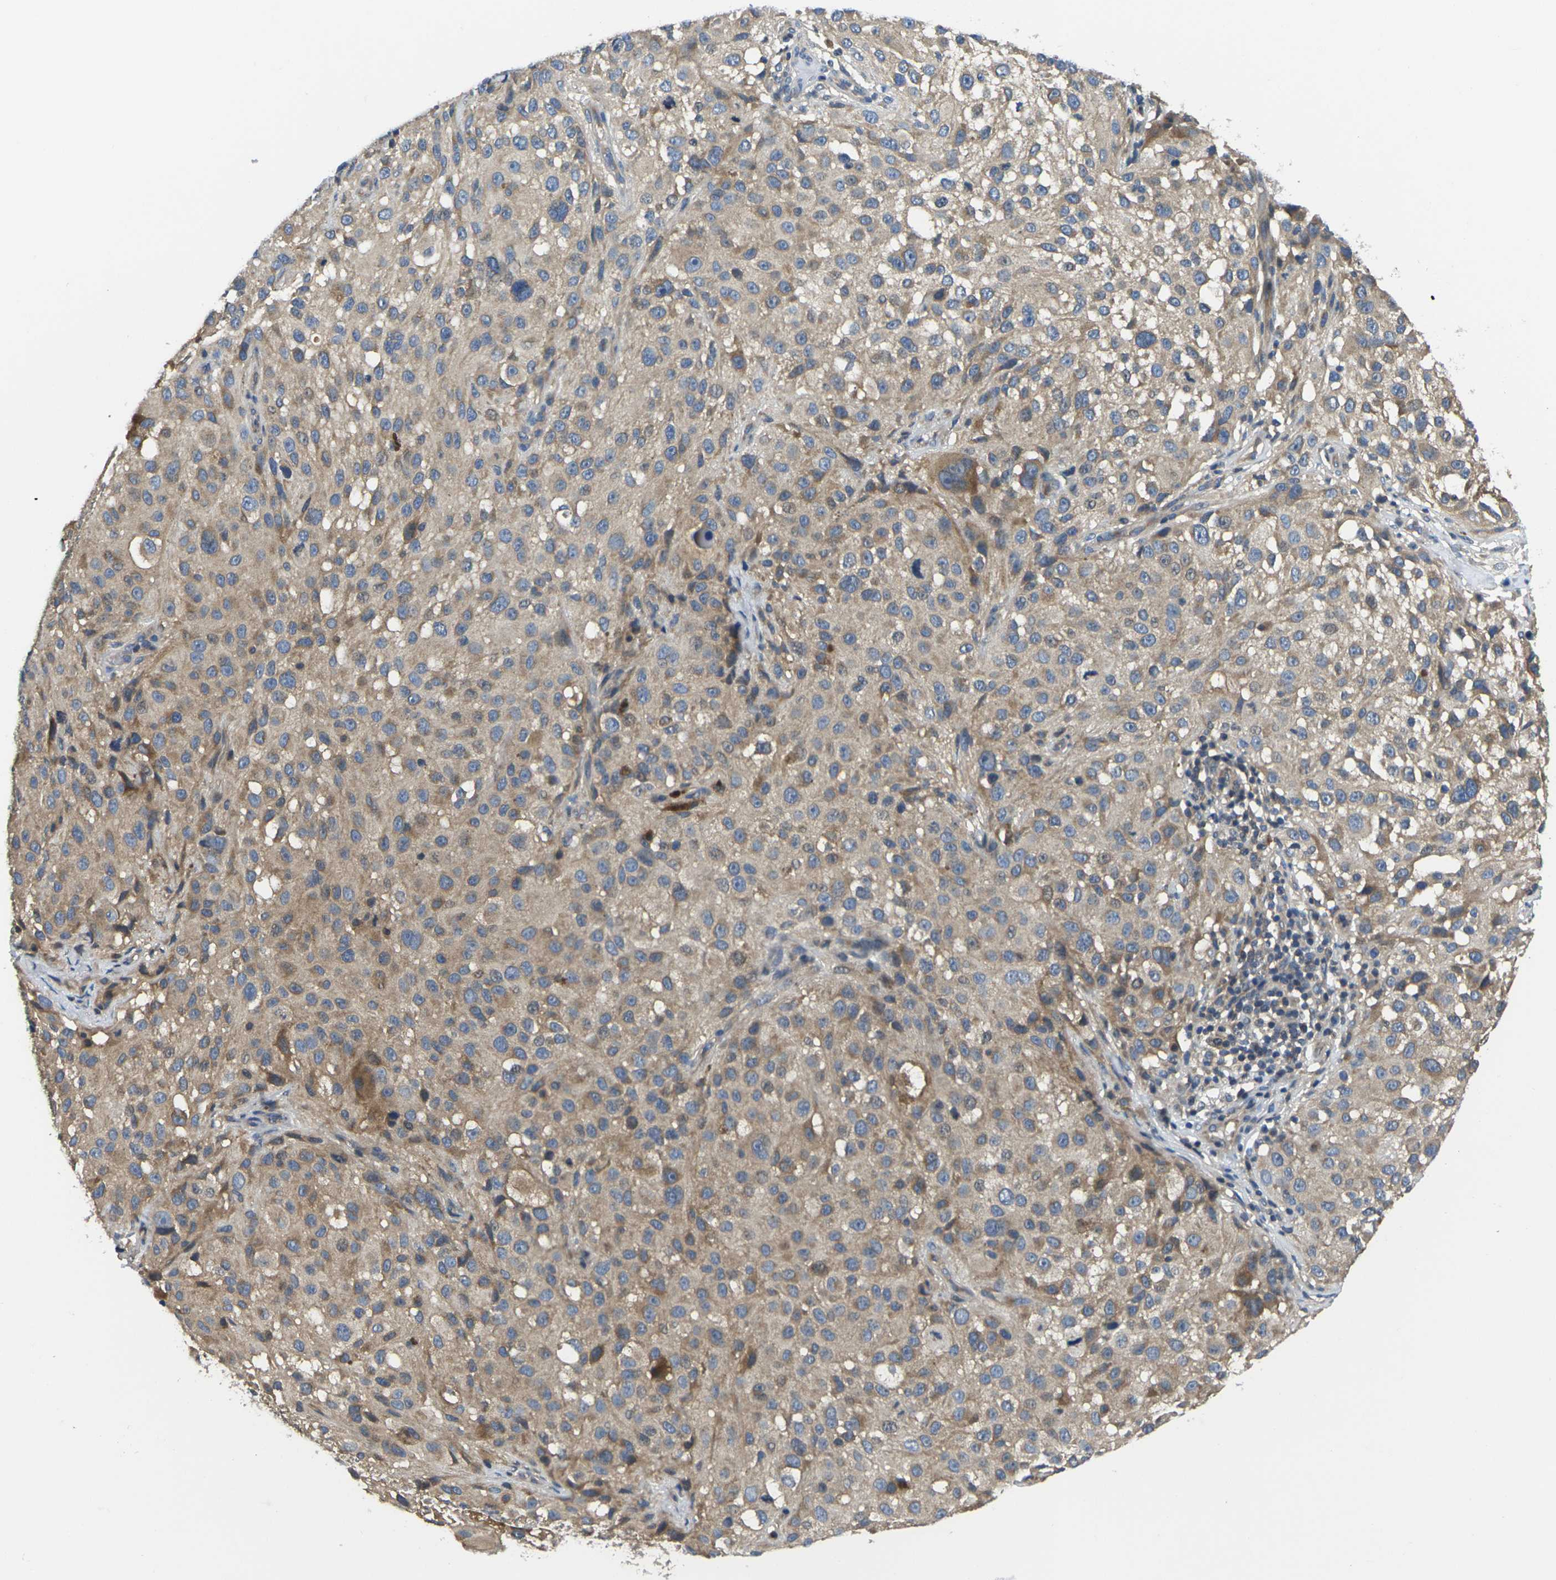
{"staining": {"intensity": "weak", "quantity": ">75%", "location": "cytoplasmic/membranous"}, "tissue": "melanoma", "cell_type": "Tumor cells", "image_type": "cancer", "snomed": [{"axis": "morphology", "description": "Necrosis, NOS"}, {"axis": "morphology", "description": "Malignant melanoma, NOS"}, {"axis": "topography", "description": "Skin"}], "caption": "A low amount of weak cytoplasmic/membranous positivity is identified in approximately >75% of tumor cells in malignant melanoma tissue. (IHC, brightfield microscopy, high magnification).", "gene": "TMCC2", "patient": {"sex": "female", "age": 87}}